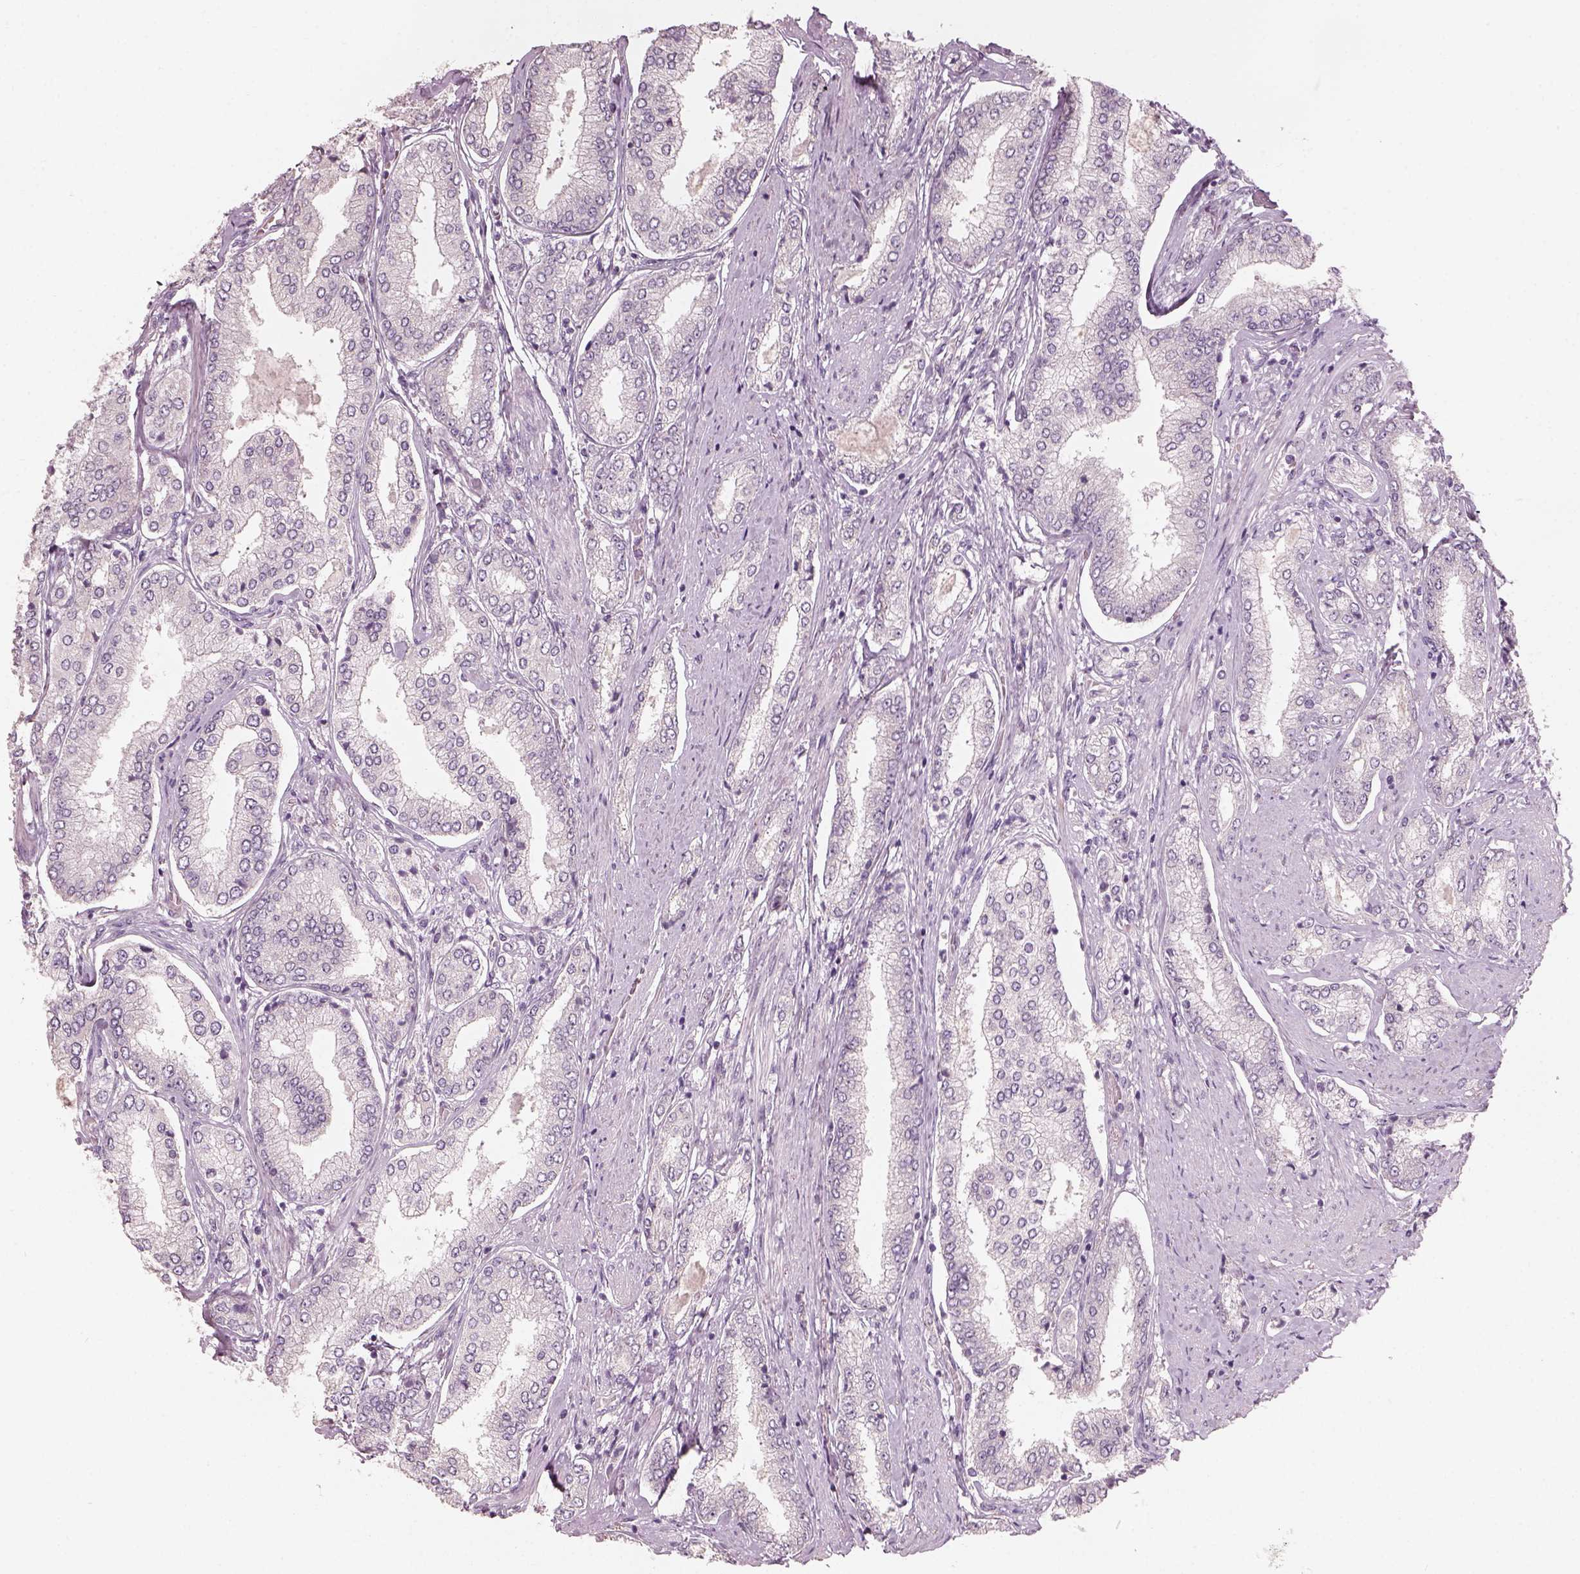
{"staining": {"intensity": "negative", "quantity": "none", "location": "none"}, "tissue": "prostate cancer", "cell_type": "Tumor cells", "image_type": "cancer", "snomed": [{"axis": "morphology", "description": "Adenocarcinoma, NOS"}, {"axis": "topography", "description": "Prostate"}], "caption": "High power microscopy histopathology image of an immunohistochemistry image of adenocarcinoma (prostate), revealing no significant staining in tumor cells. (DAB immunohistochemistry (IHC), high magnification).", "gene": "CDS1", "patient": {"sex": "male", "age": 63}}